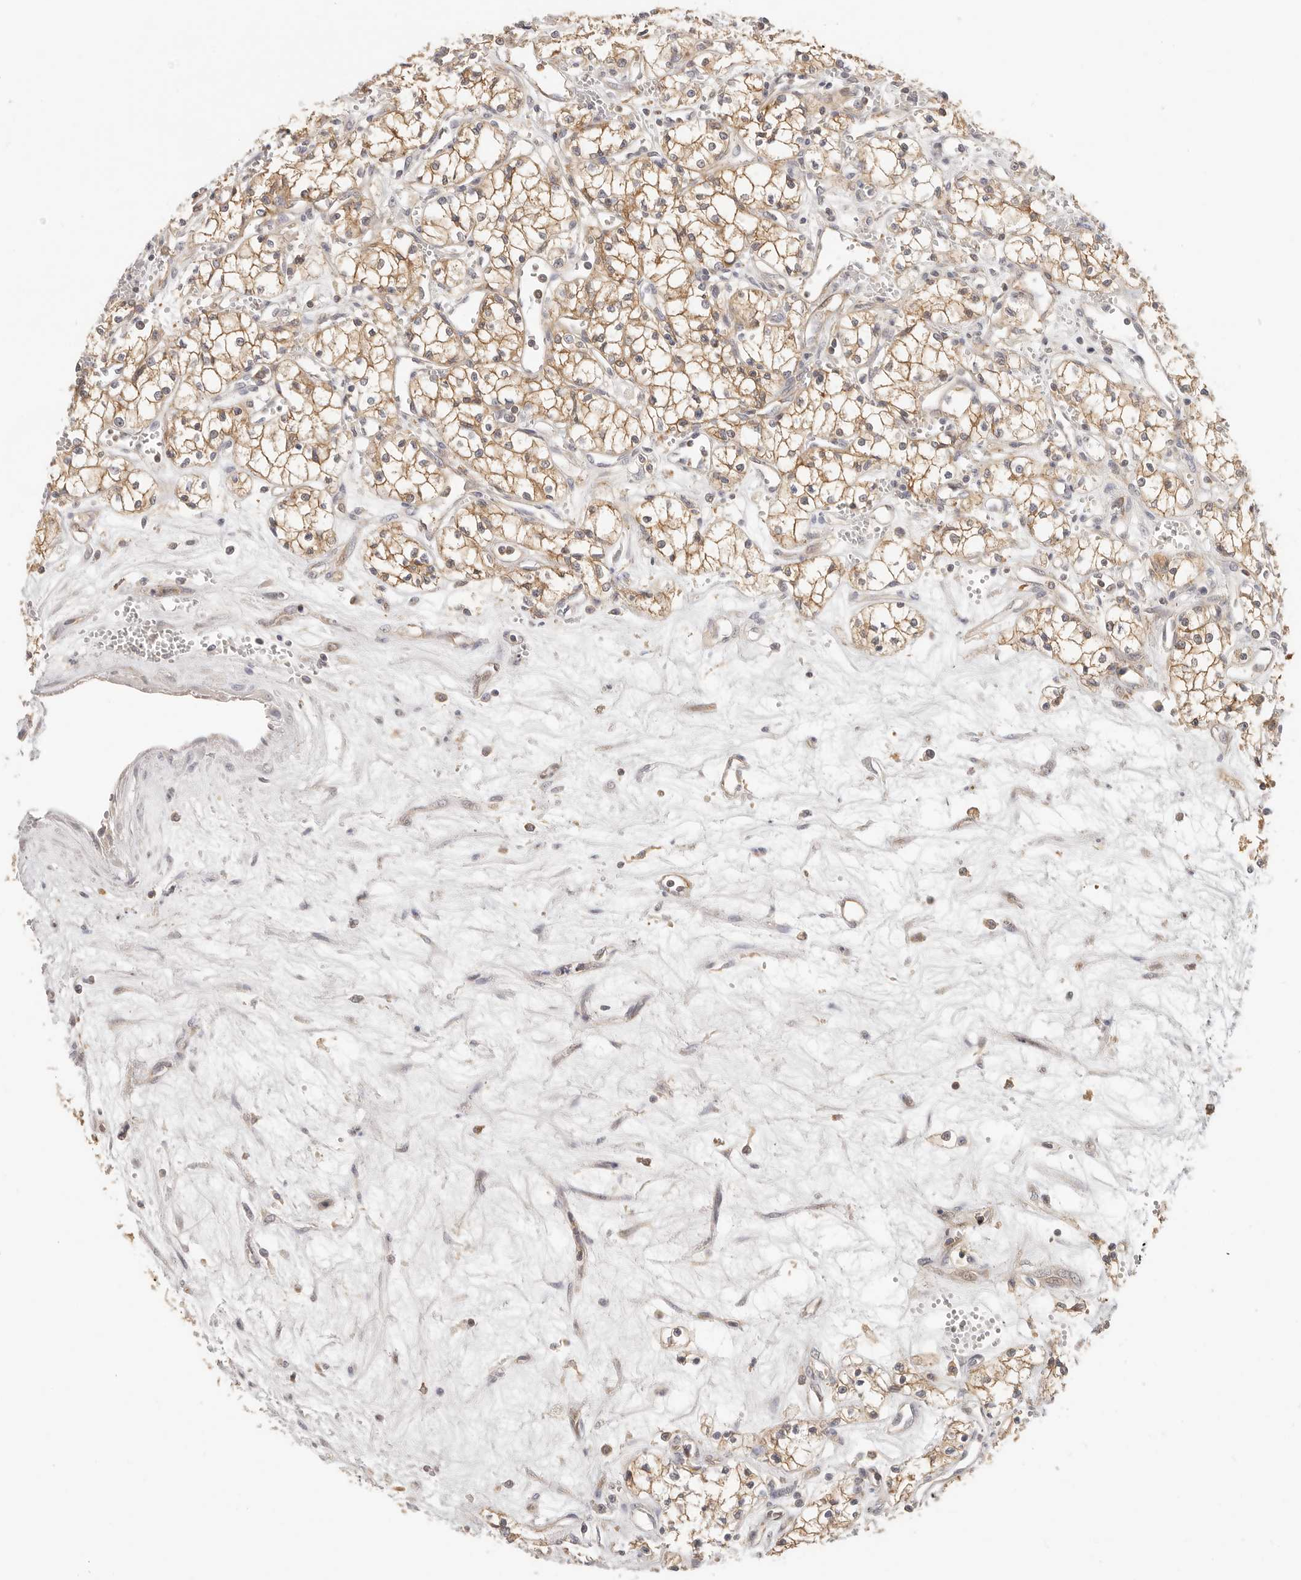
{"staining": {"intensity": "moderate", "quantity": ">75%", "location": "cytoplasmic/membranous"}, "tissue": "renal cancer", "cell_type": "Tumor cells", "image_type": "cancer", "snomed": [{"axis": "morphology", "description": "Adenocarcinoma, NOS"}, {"axis": "topography", "description": "Kidney"}], "caption": "Immunohistochemistry photomicrograph of neoplastic tissue: renal cancer (adenocarcinoma) stained using immunohistochemistry (IHC) demonstrates medium levels of moderate protein expression localized specifically in the cytoplasmic/membranous of tumor cells, appearing as a cytoplasmic/membranous brown color.", "gene": "DTNBP1", "patient": {"sex": "male", "age": 59}}